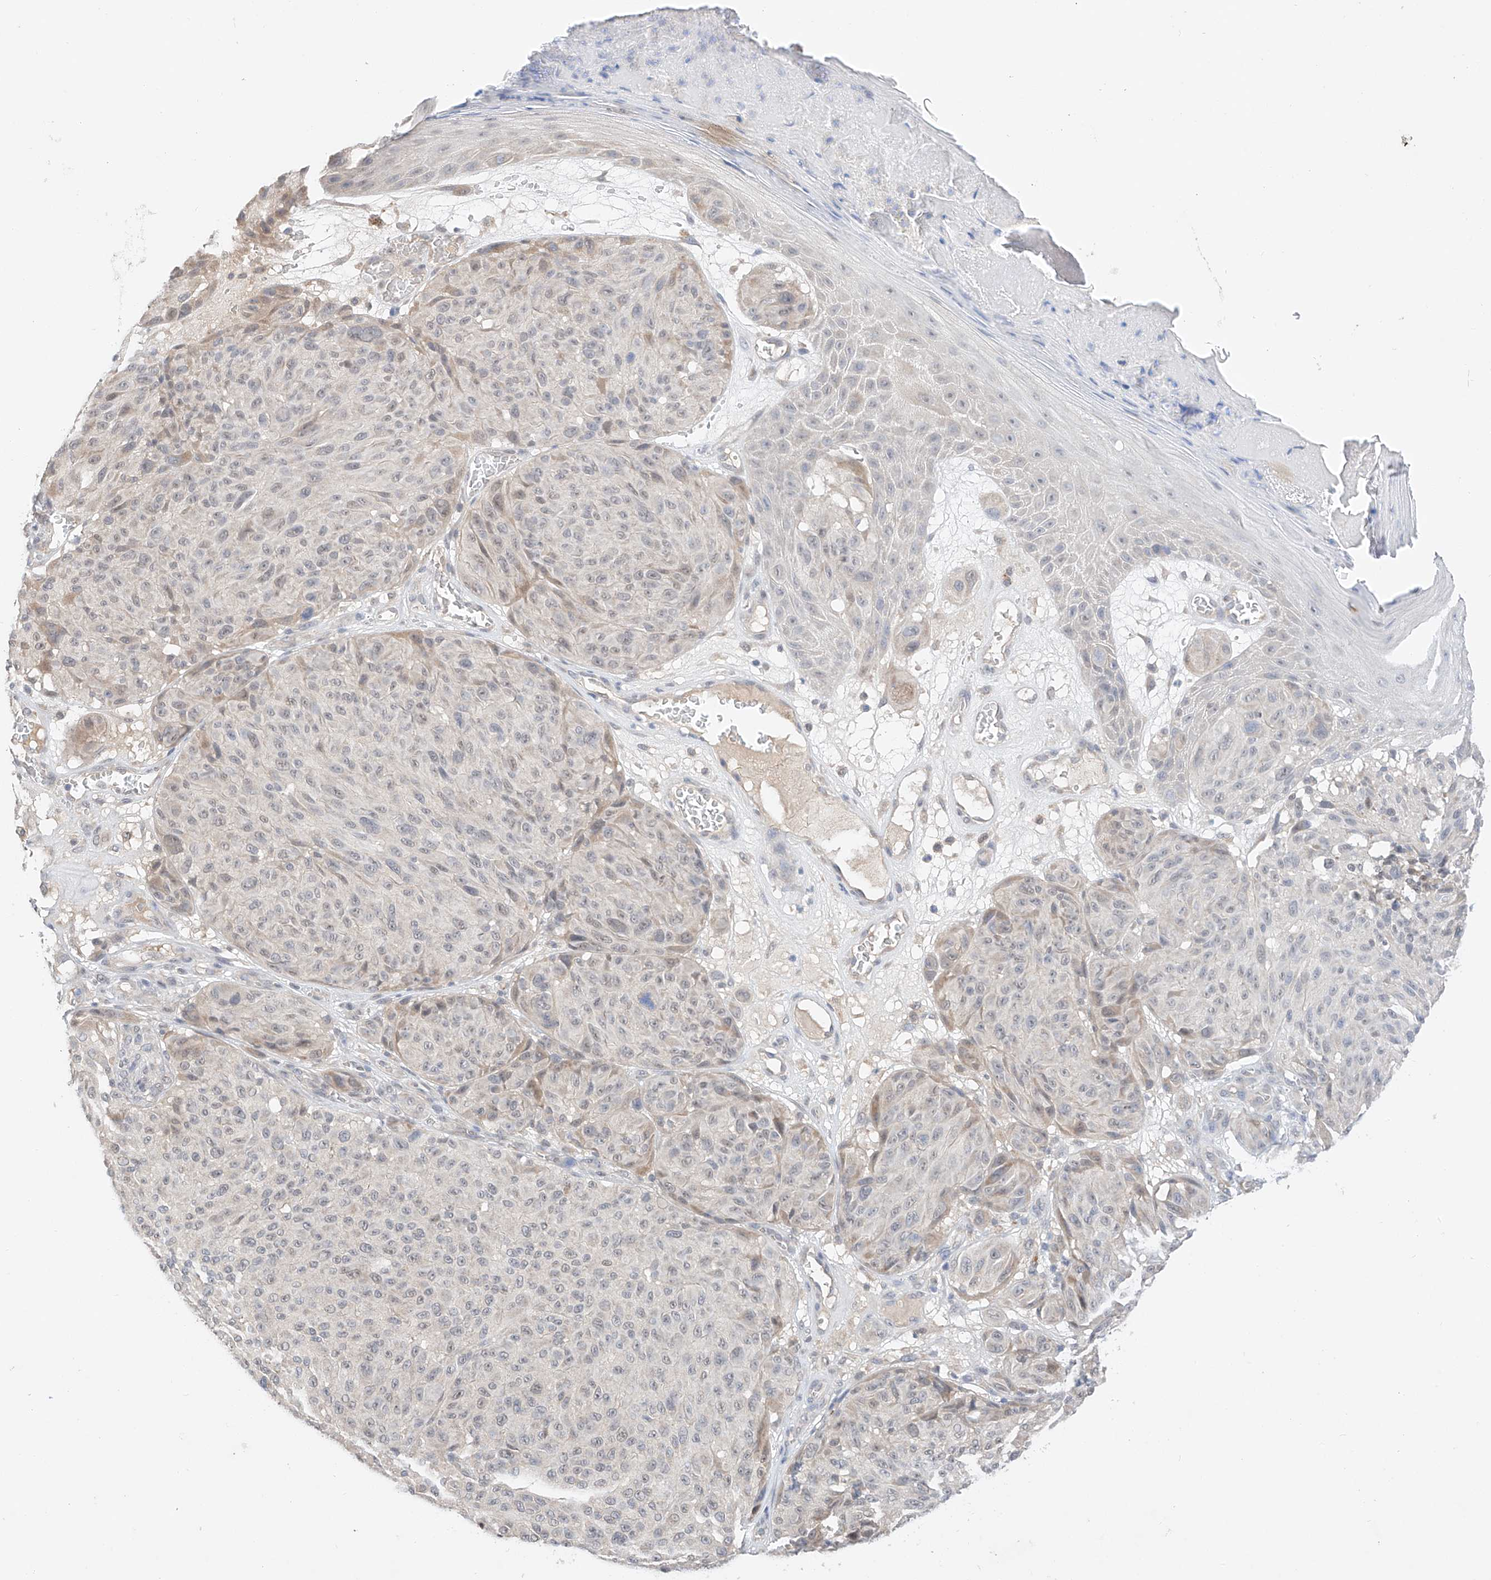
{"staining": {"intensity": "negative", "quantity": "none", "location": "none"}, "tissue": "melanoma", "cell_type": "Tumor cells", "image_type": "cancer", "snomed": [{"axis": "morphology", "description": "Malignant melanoma, NOS"}, {"axis": "topography", "description": "Skin"}], "caption": "Immunohistochemistry (IHC) of human malignant melanoma demonstrates no positivity in tumor cells. (Stains: DAB (3,3'-diaminobenzidine) immunohistochemistry with hematoxylin counter stain, Microscopy: brightfield microscopy at high magnification).", "gene": "IL22RA2", "patient": {"sex": "male", "age": 83}}